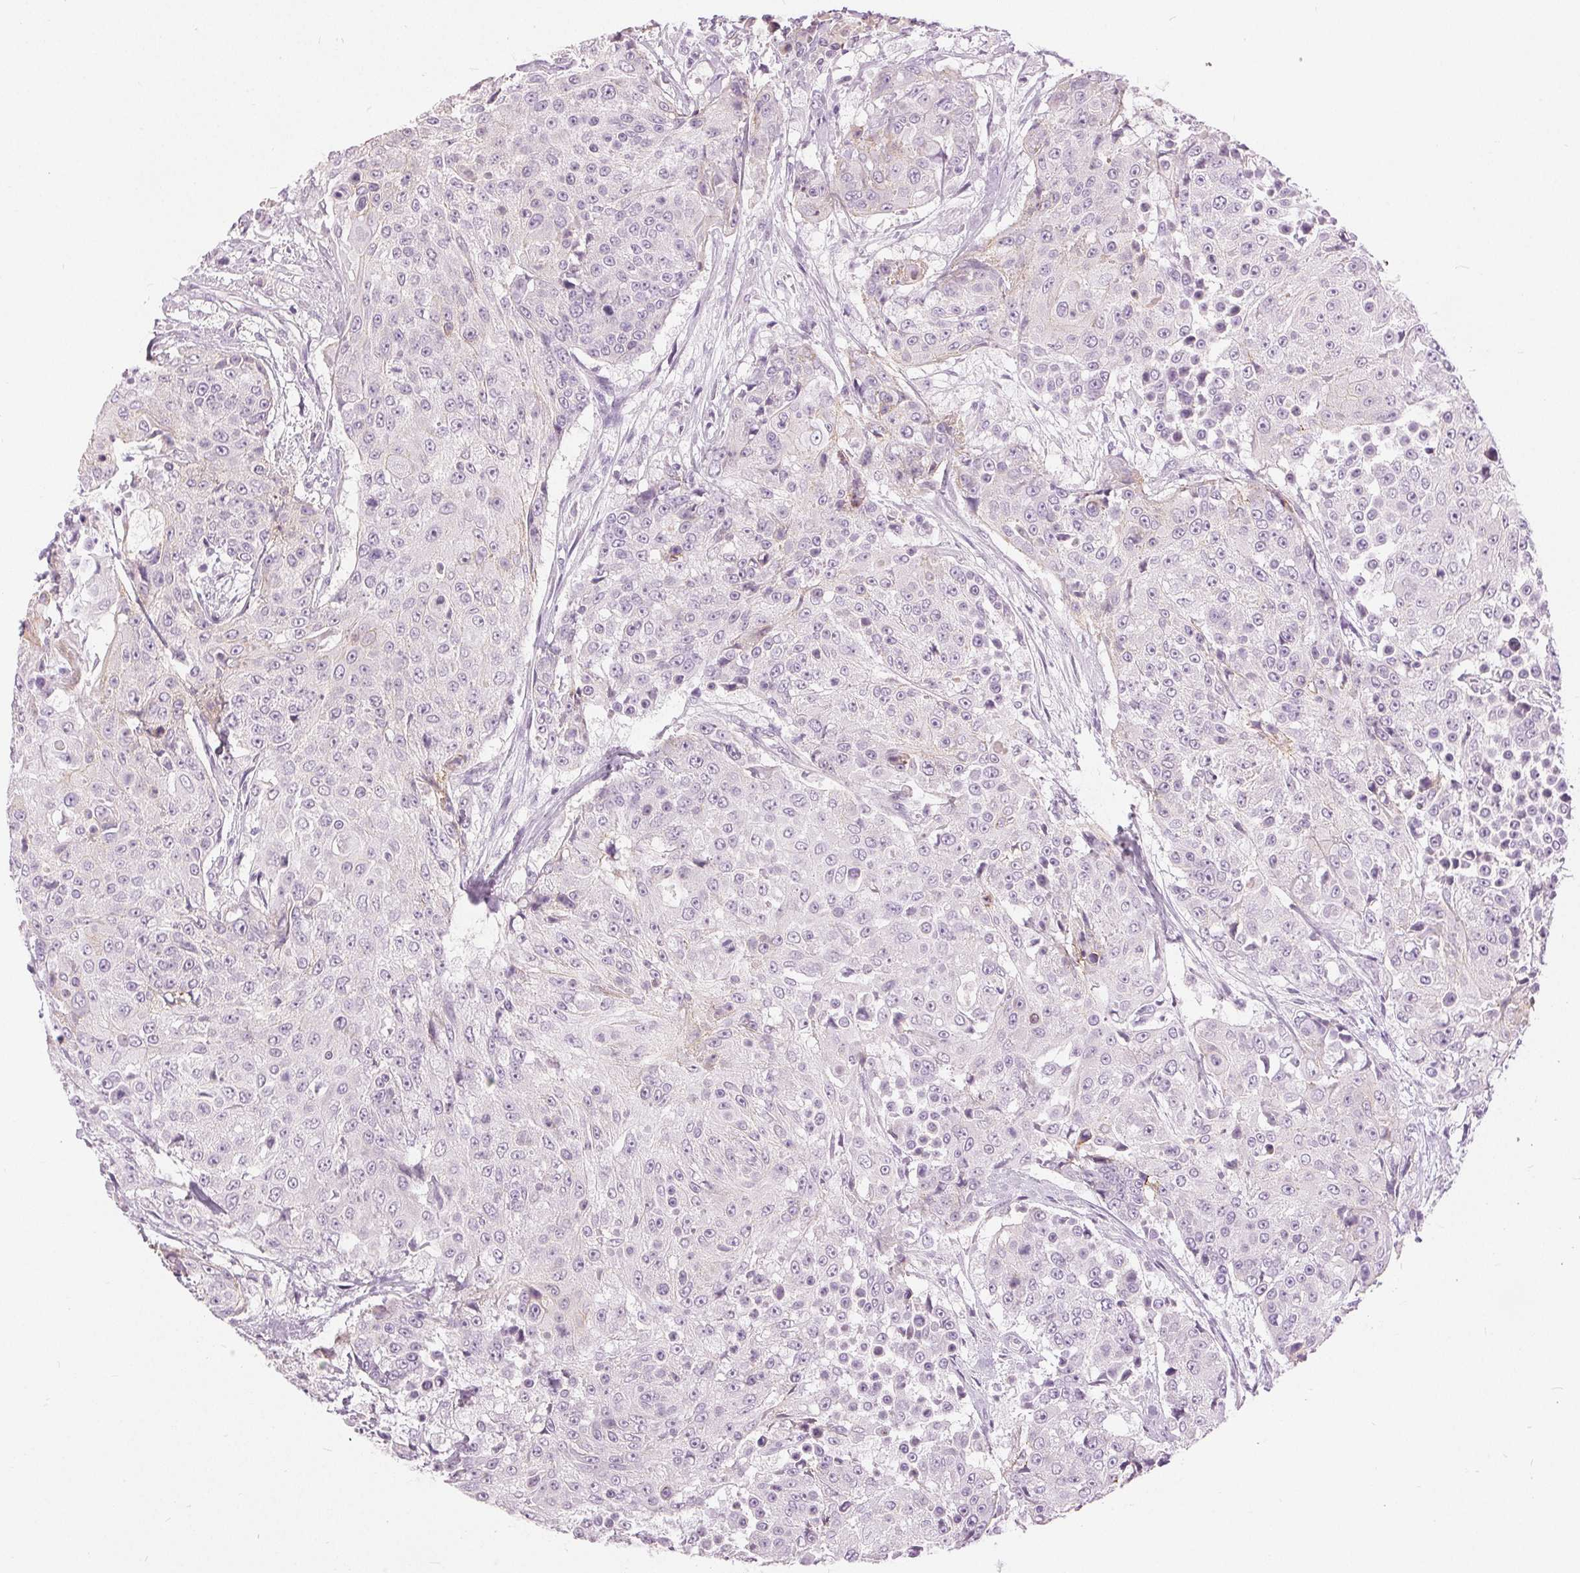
{"staining": {"intensity": "negative", "quantity": "none", "location": "none"}, "tissue": "urothelial cancer", "cell_type": "Tumor cells", "image_type": "cancer", "snomed": [{"axis": "morphology", "description": "Urothelial carcinoma, High grade"}, {"axis": "topography", "description": "Urinary bladder"}], "caption": "High power microscopy photomicrograph of an immunohistochemistry (IHC) histopathology image of high-grade urothelial carcinoma, revealing no significant staining in tumor cells.", "gene": "DSG3", "patient": {"sex": "female", "age": 63}}